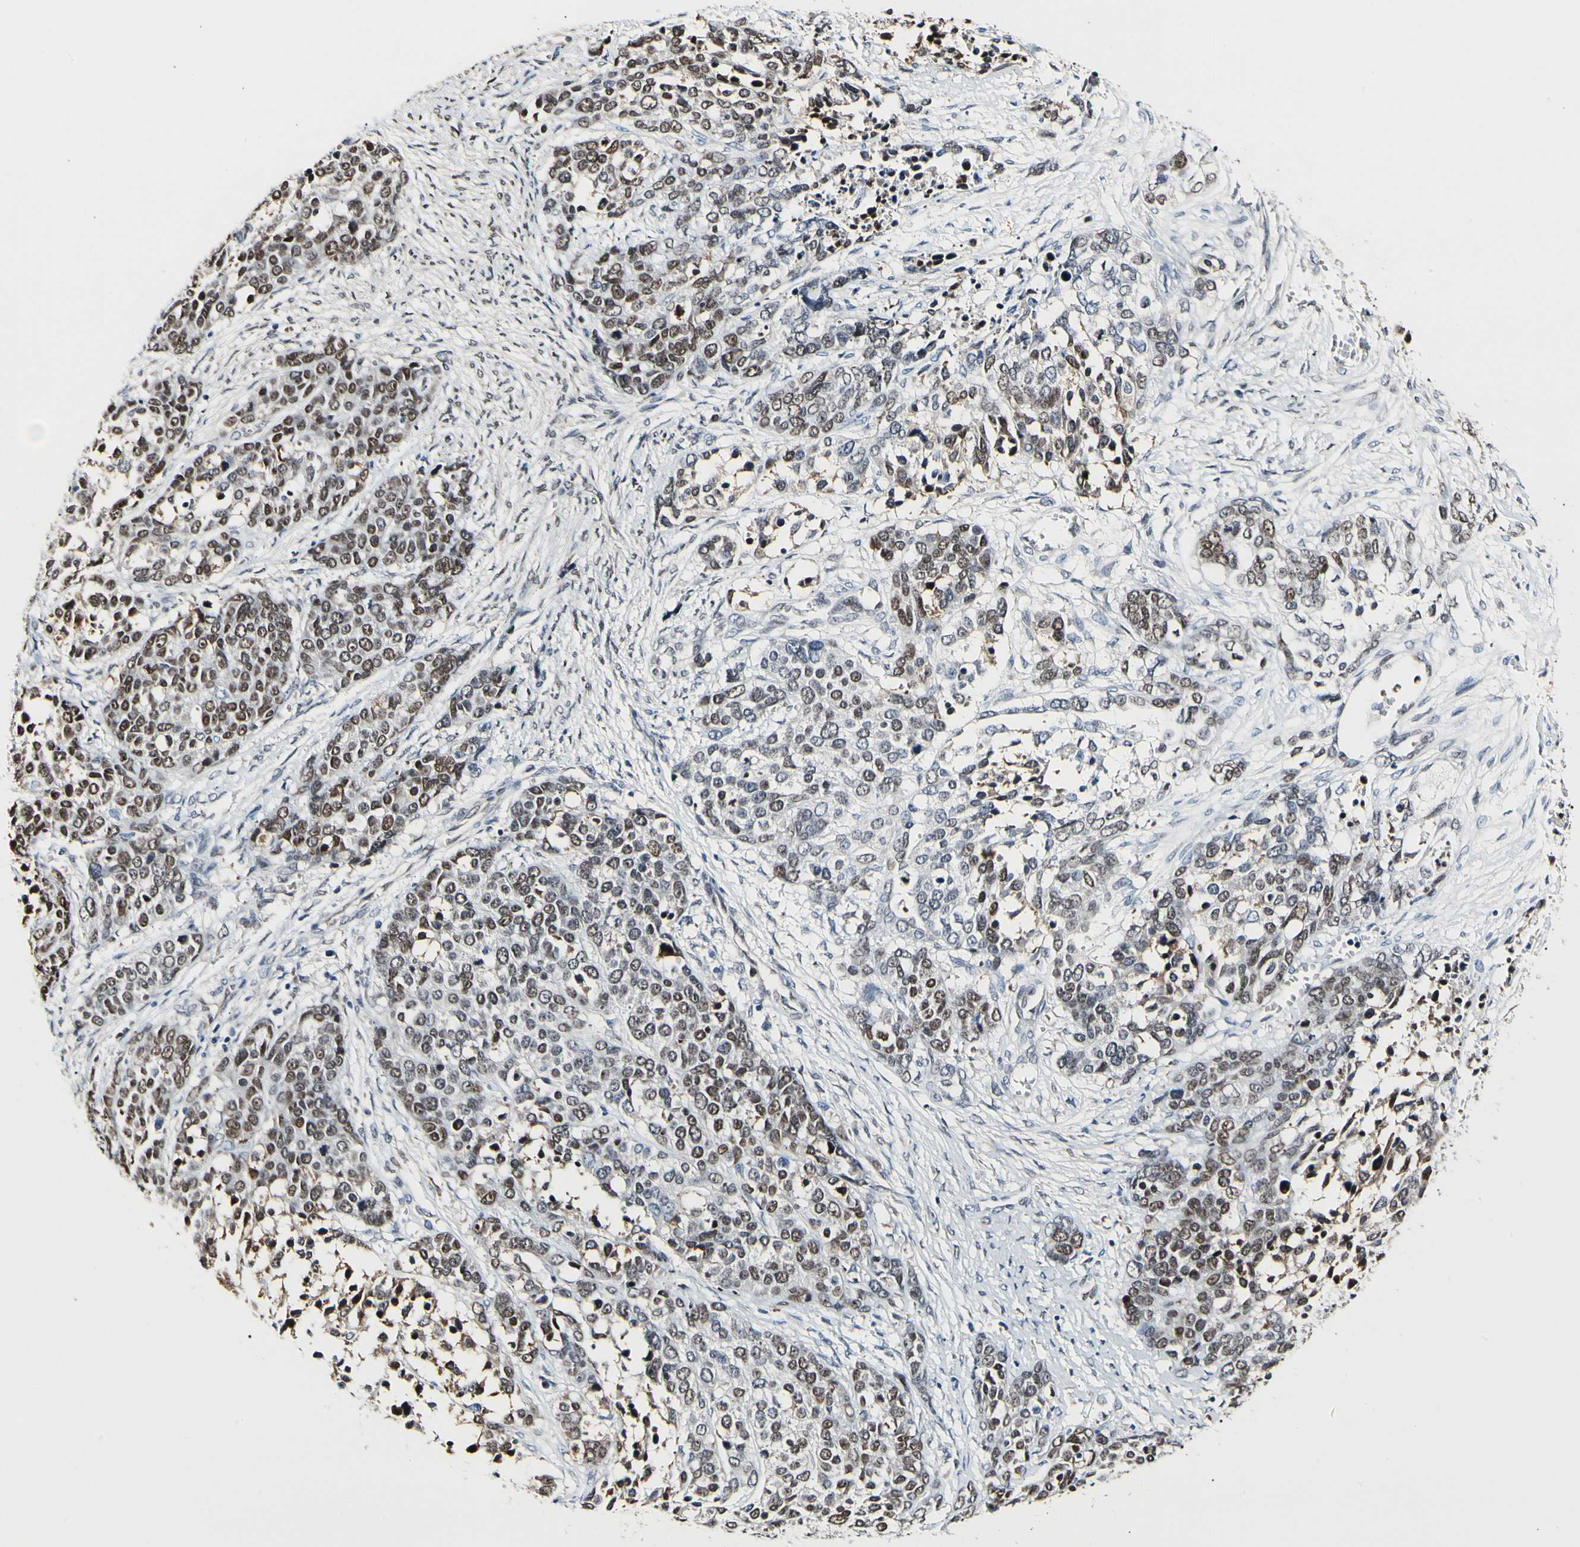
{"staining": {"intensity": "moderate", "quantity": "25%-75%", "location": "nuclear"}, "tissue": "ovarian cancer", "cell_type": "Tumor cells", "image_type": "cancer", "snomed": [{"axis": "morphology", "description": "Cystadenocarcinoma, serous, NOS"}, {"axis": "topography", "description": "Ovary"}], "caption": "Ovarian serous cystadenocarcinoma stained for a protein shows moderate nuclear positivity in tumor cells. Nuclei are stained in blue.", "gene": "NFIA", "patient": {"sex": "female", "age": 44}}